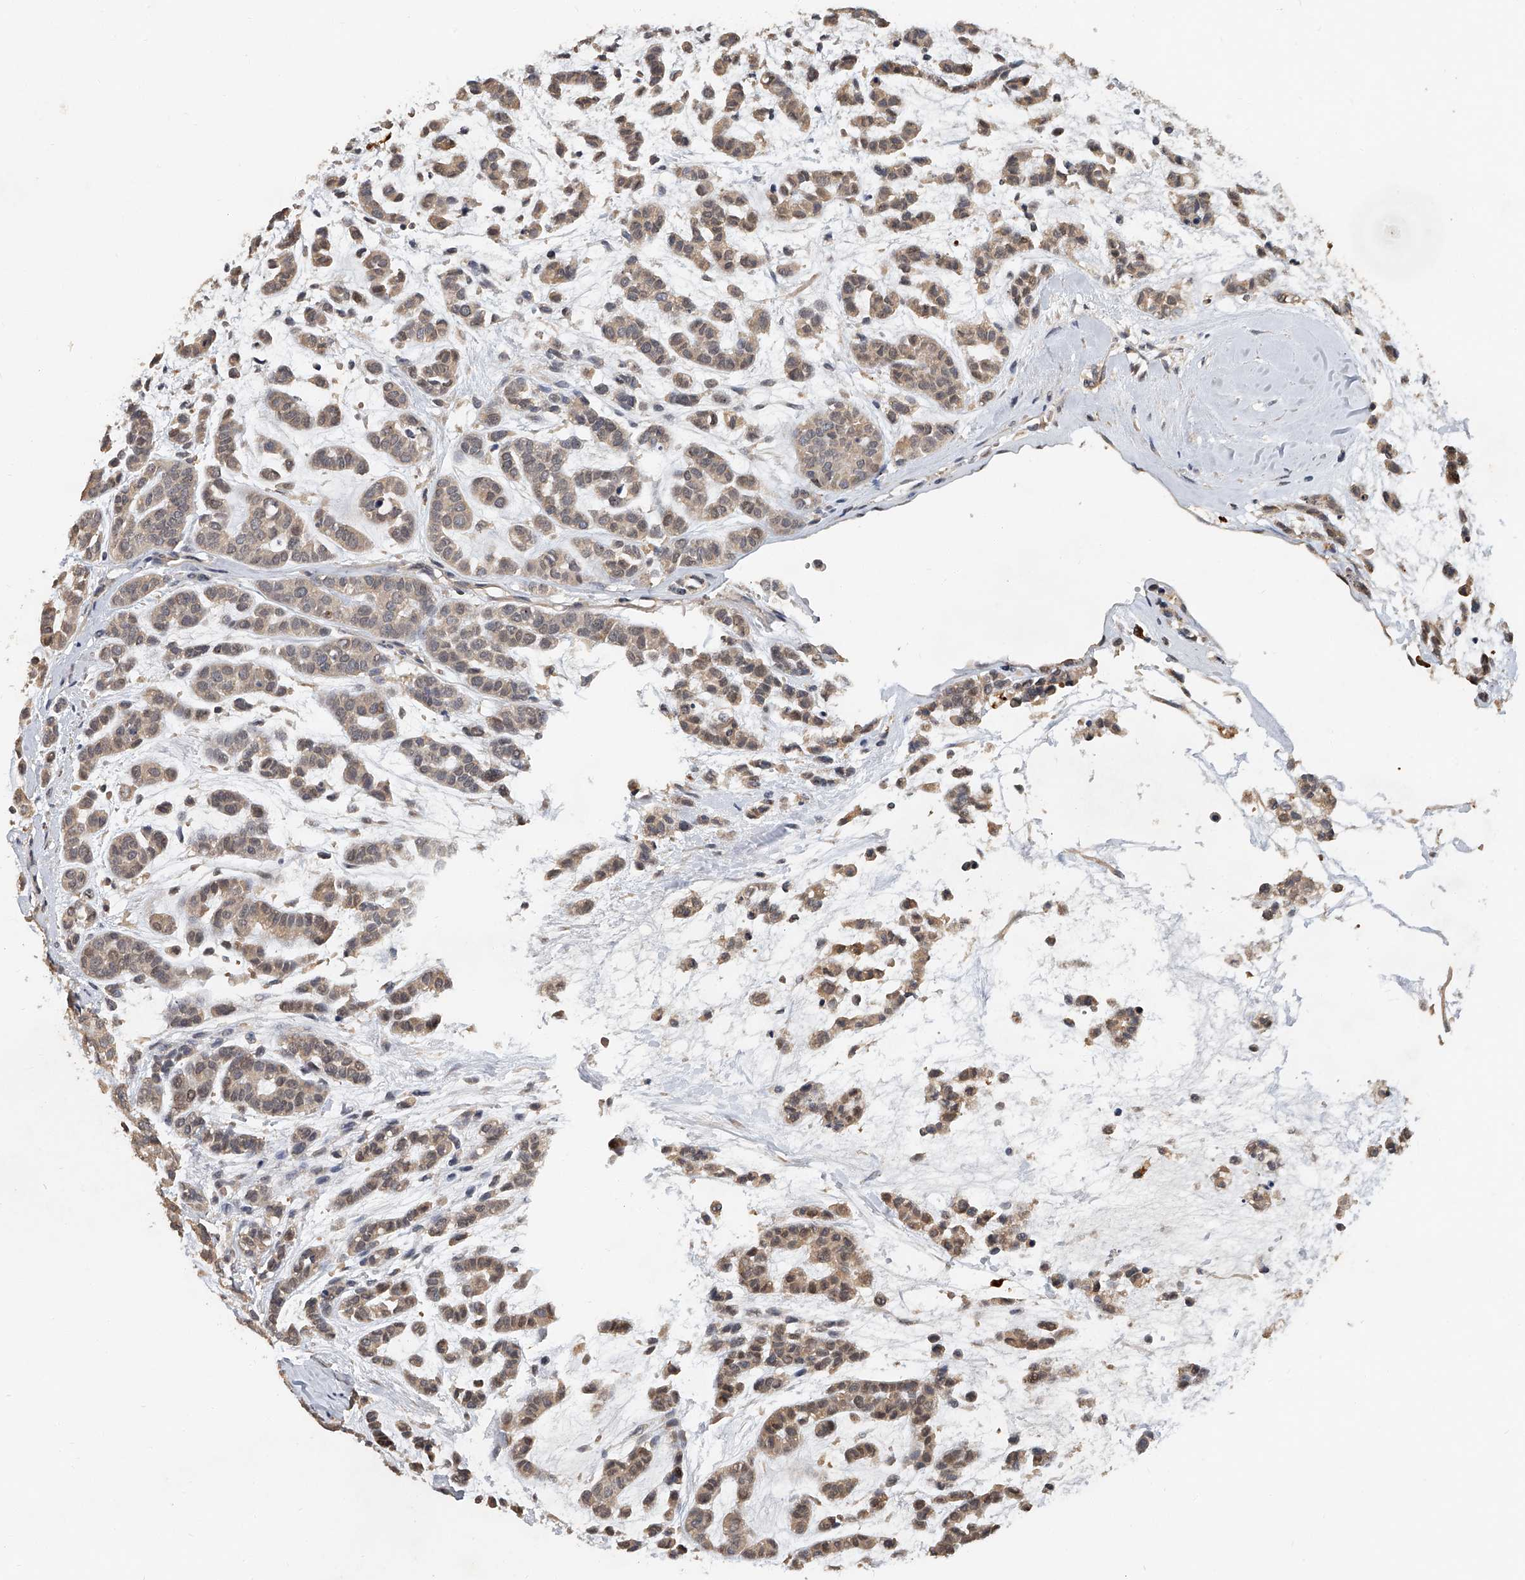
{"staining": {"intensity": "weak", "quantity": ">75%", "location": "cytoplasmic/membranous"}, "tissue": "head and neck cancer", "cell_type": "Tumor cells", "image_type": "cancer", "snomed": [{"axis": "morphology", "description": "Adenocarcinoma, NOS"}, {"axis": "morphology", "description": "Adenoma, NOS"}, {"axis": "topography", "description": "Head-Neck"}], "caption": "Human head and neck cancer stained for a protein (brown) exhibits weak cytoplasmic/membranous positive expression in about >75% of tumor cells.", "gene": "JAG2", "patient": {"sex": "female", "age": 55}}